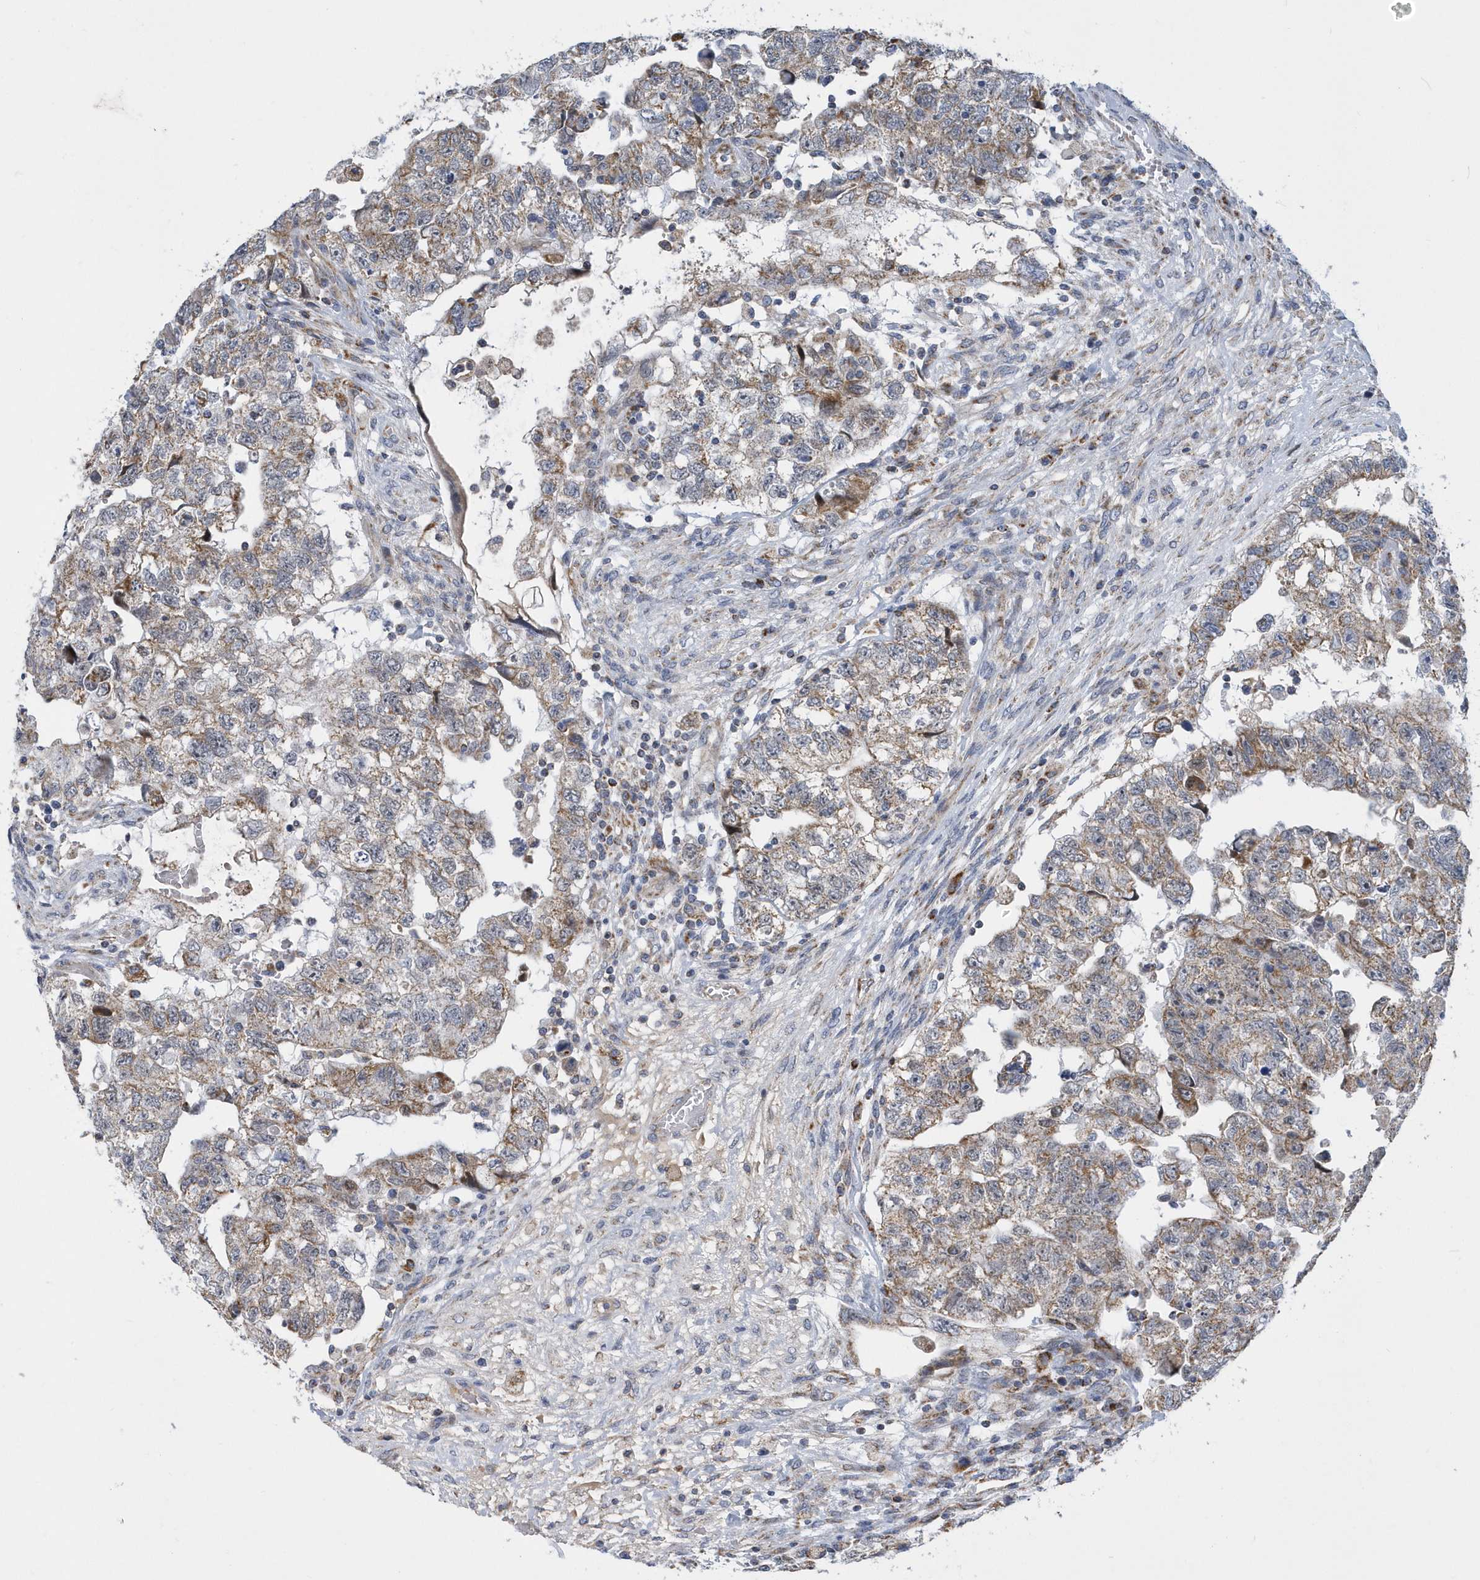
{"staining": {"intensity": "weak", "quantity": "25%-75%", "location": "cytoplasmic/membranous"}, "tissue": "testis cancer", "cell_type": "Tumor cells", "image_type": "cancer", "snomed": [{"axis": "morphology", "description": "Carcinoma, Embryonal, NOS"}, {"axis": "topography", "description": "Testis"}], "caption": "Testis cancer tissue exhibits weak cytoplasmic/membranous positivity in about 25%-75% of tumor cells", "gene": "VWA5B2", "patient": {"sex": "male", "age": 36}}